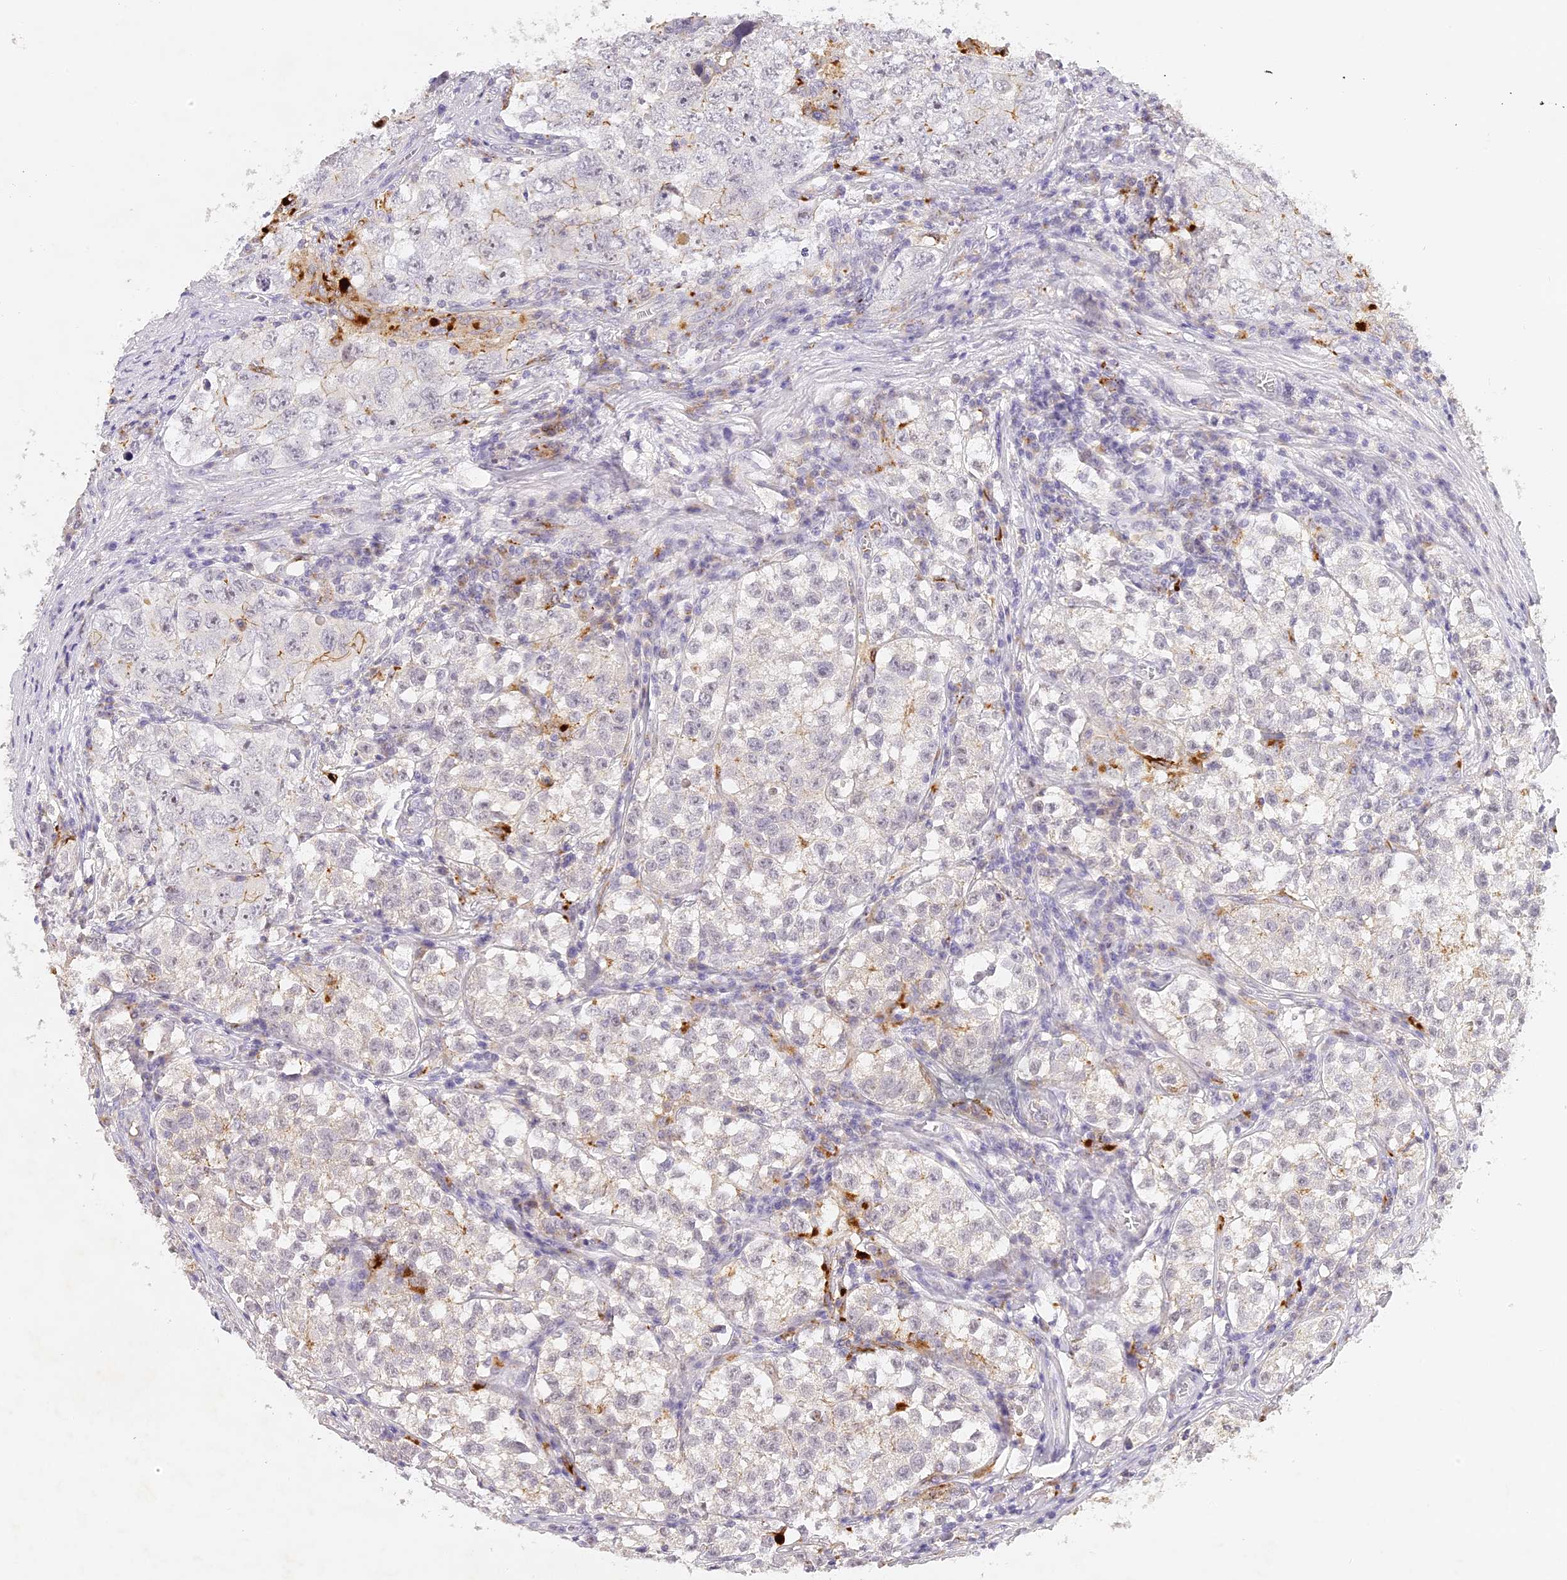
{"staining": {"intensity": "negative", "quantity": "none", "location": "none"}, "tissue": "testis cancer", "cell_type": "Tumor cells", "image_type": "cancer", "snomed": [{"axis": "morphology", "description": "Seminoma, NOS"}, {"axis": "morphology", "description": "Carcinoma, Embryonal, NOS"}, {"axis": "topography", "description": "Testis"}], "caption": "The image reveals no staining of tumor cells in seminoma (testis). (DAB (3,3'-diaminobenzidine) immunohistochemistry (IHC) with hematoxylin counter stain).", "gene": "ELL3", "patient": {"sex": "male", "age": 43}}